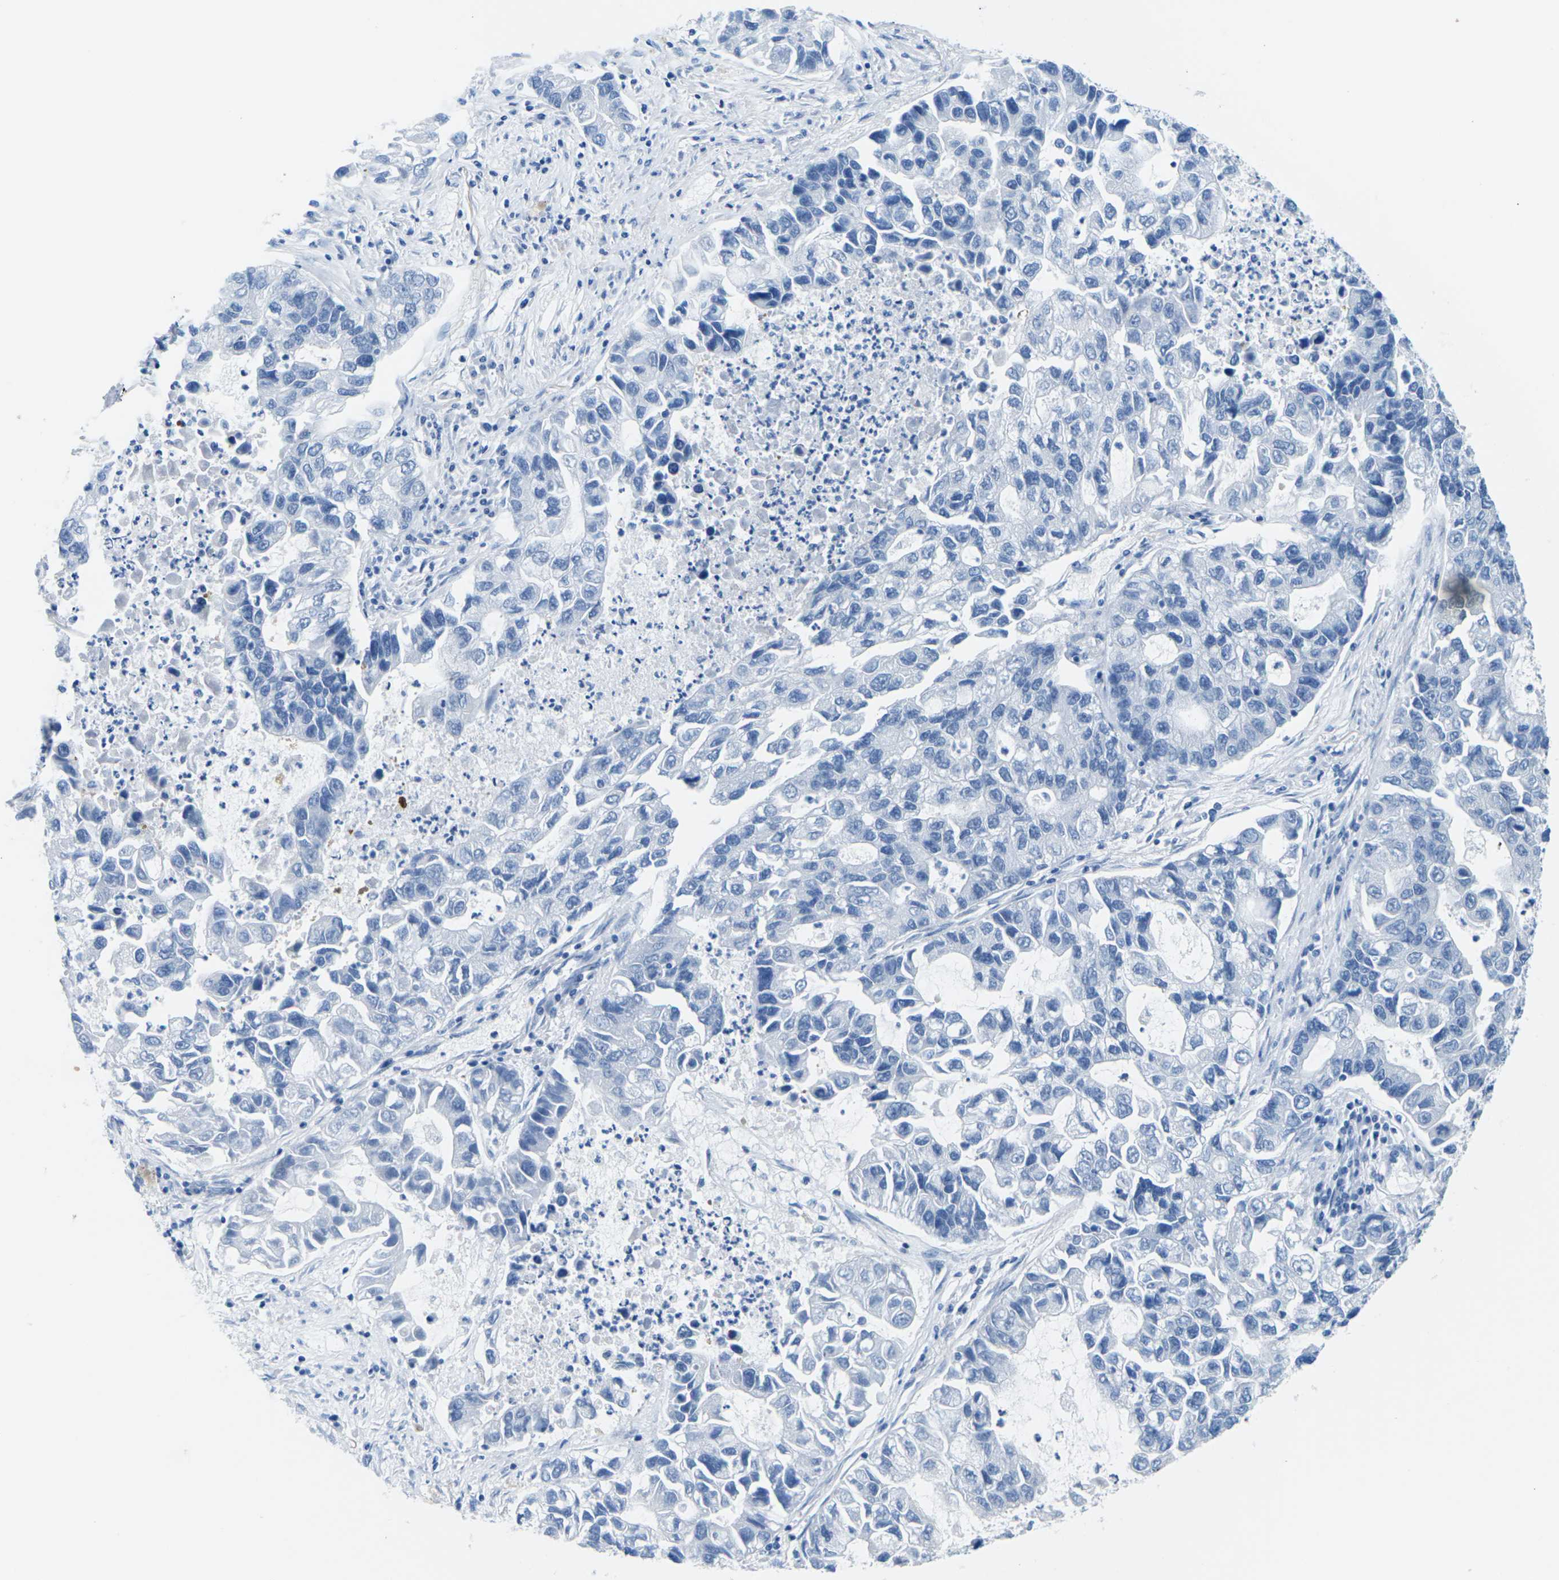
{"staining": {"intensity": "negative", "quantity": "none", "location": "none"}, "tissue": "lung cancer", "cell_type": "Tumor cells", "image_type": "cancer", "snomed": [{"axis": "morphology", "description": "Adenocarcinoma, NOS"}, {"axis": "topography", "description": "Lung"}], "caption": "The micrograph shows no significant staining in tumor cells of lung adenocarcinoma. (DAB immunohistochemistry, high magnification).", "gene": "SYNGR2", "patient": {"sex": "female", "age": 51}}